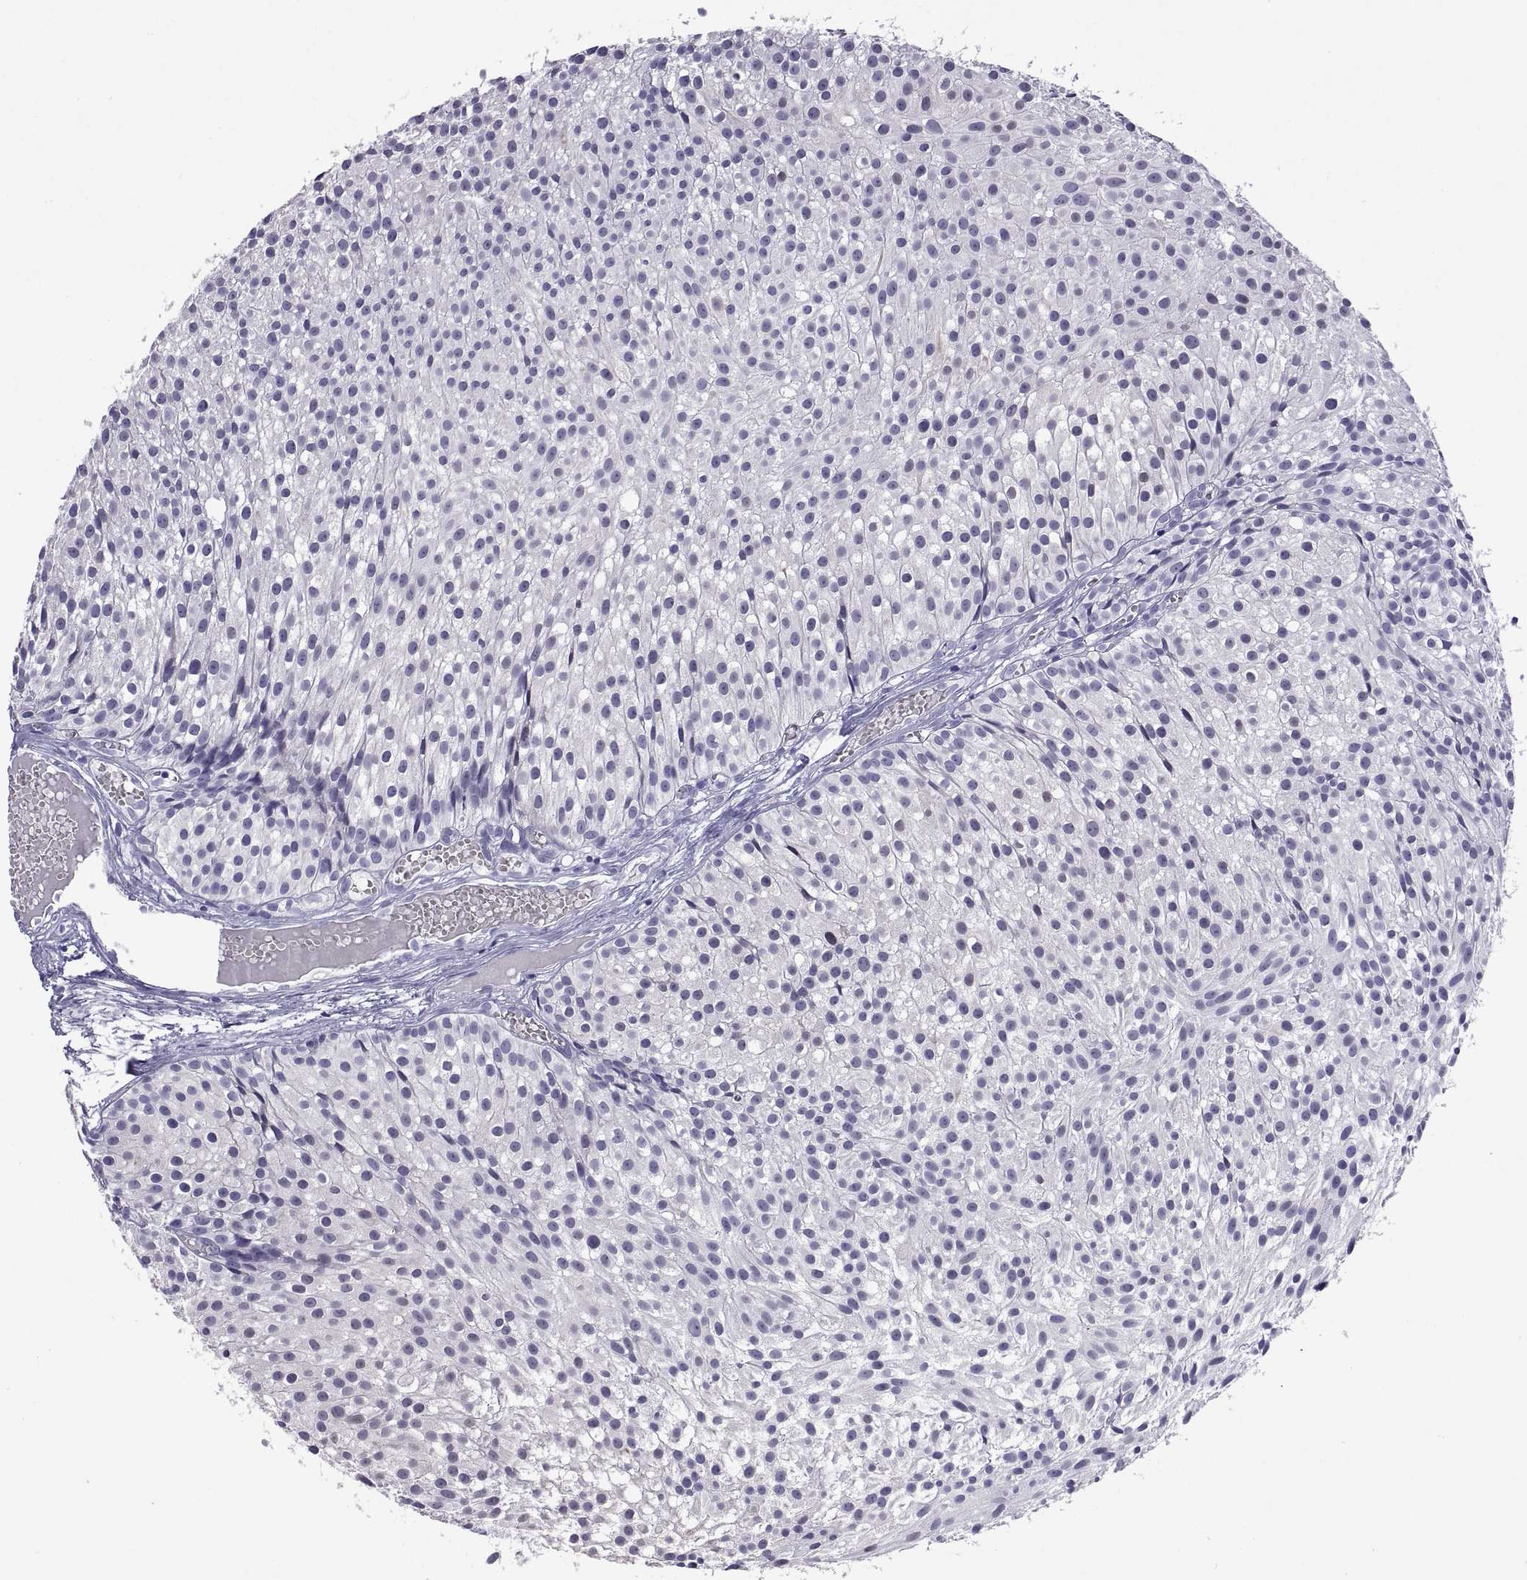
{"staining": {"intensity": "negative", "quantity": "none", "location": "none"}, "tissue": "urothelial cancer", "cell_type": "Tumor cells", "image_type": "cancer", "snomed": [{"axis": "morphology", "description": "Urothelial carcinoma, Low grade"}, {"axis": "topography", "description": "Urinary bladder"}], "caption": "Immunohistochemistry of low-grade urothelial carcinoma shows no staining in tumor cells. Nuclei are stained in blue.", "gene": "VSX2", "patient": {"sex": "male", "age": 63}}